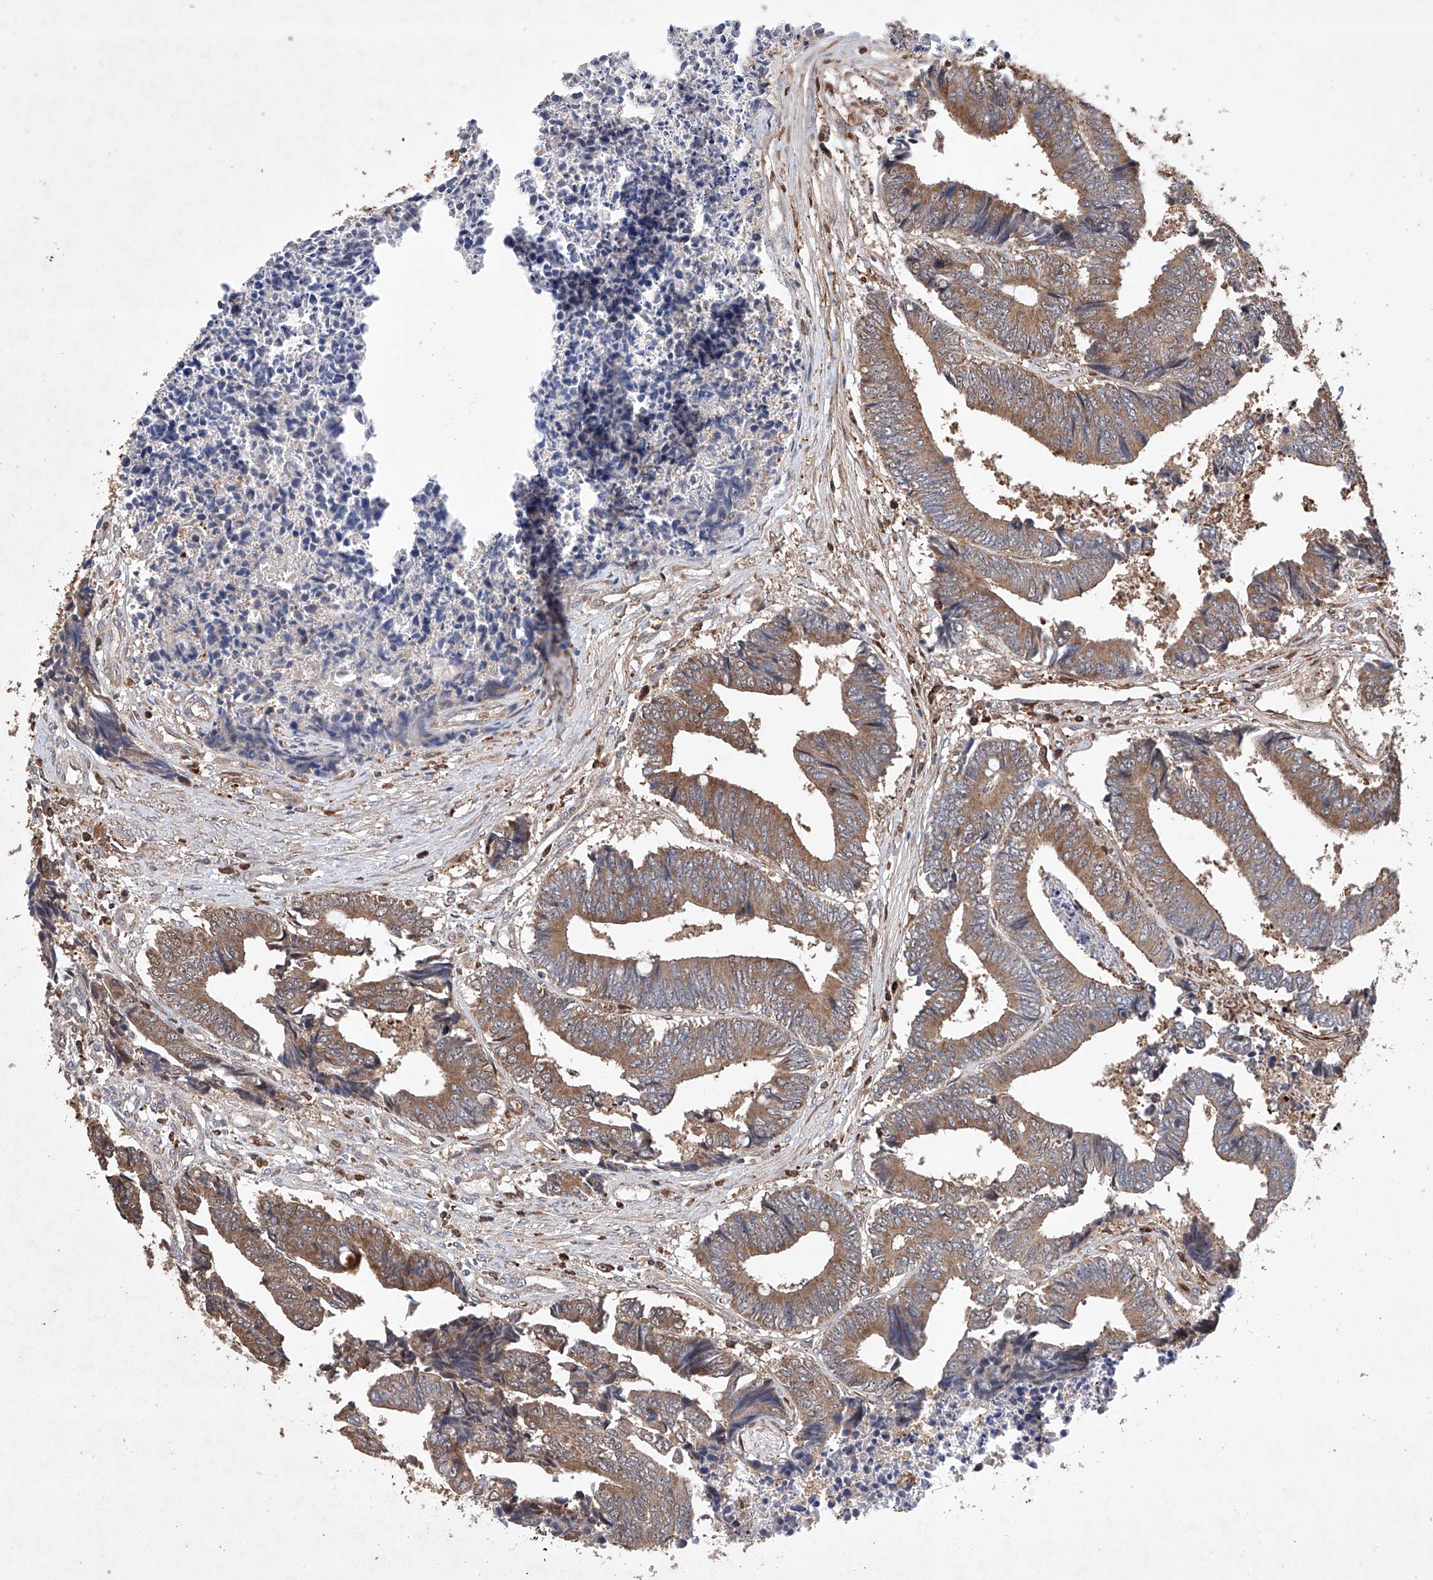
{"staining": {"intensity": "moderate", "quantity": ">75%", "location": "cytoplasmic/membranous"}, "tissue": "colorectal cancer", "cell_type": "Tumor cells", "image_type": "cancer", "snomed": [{"axis": "morphology", "description": "Adenocarcinoma, NOS"}, {"axis": "topography", "description": "Rectum"}], "caption": "Brown immunohistochemical staining in human colorectal cancer (adenocarcinoma) demonstrates moderate cytoplasmic/membranous positivity in approximately >75% of tumor cells. (Stains: DAB (3,3'-diaminobenzidine) in brown, nuclei in blue, Microscopy: brightfield microscopy at high magnification).", "gene": "TIMM23", "patient": {"sex": "male", "age": 84}}